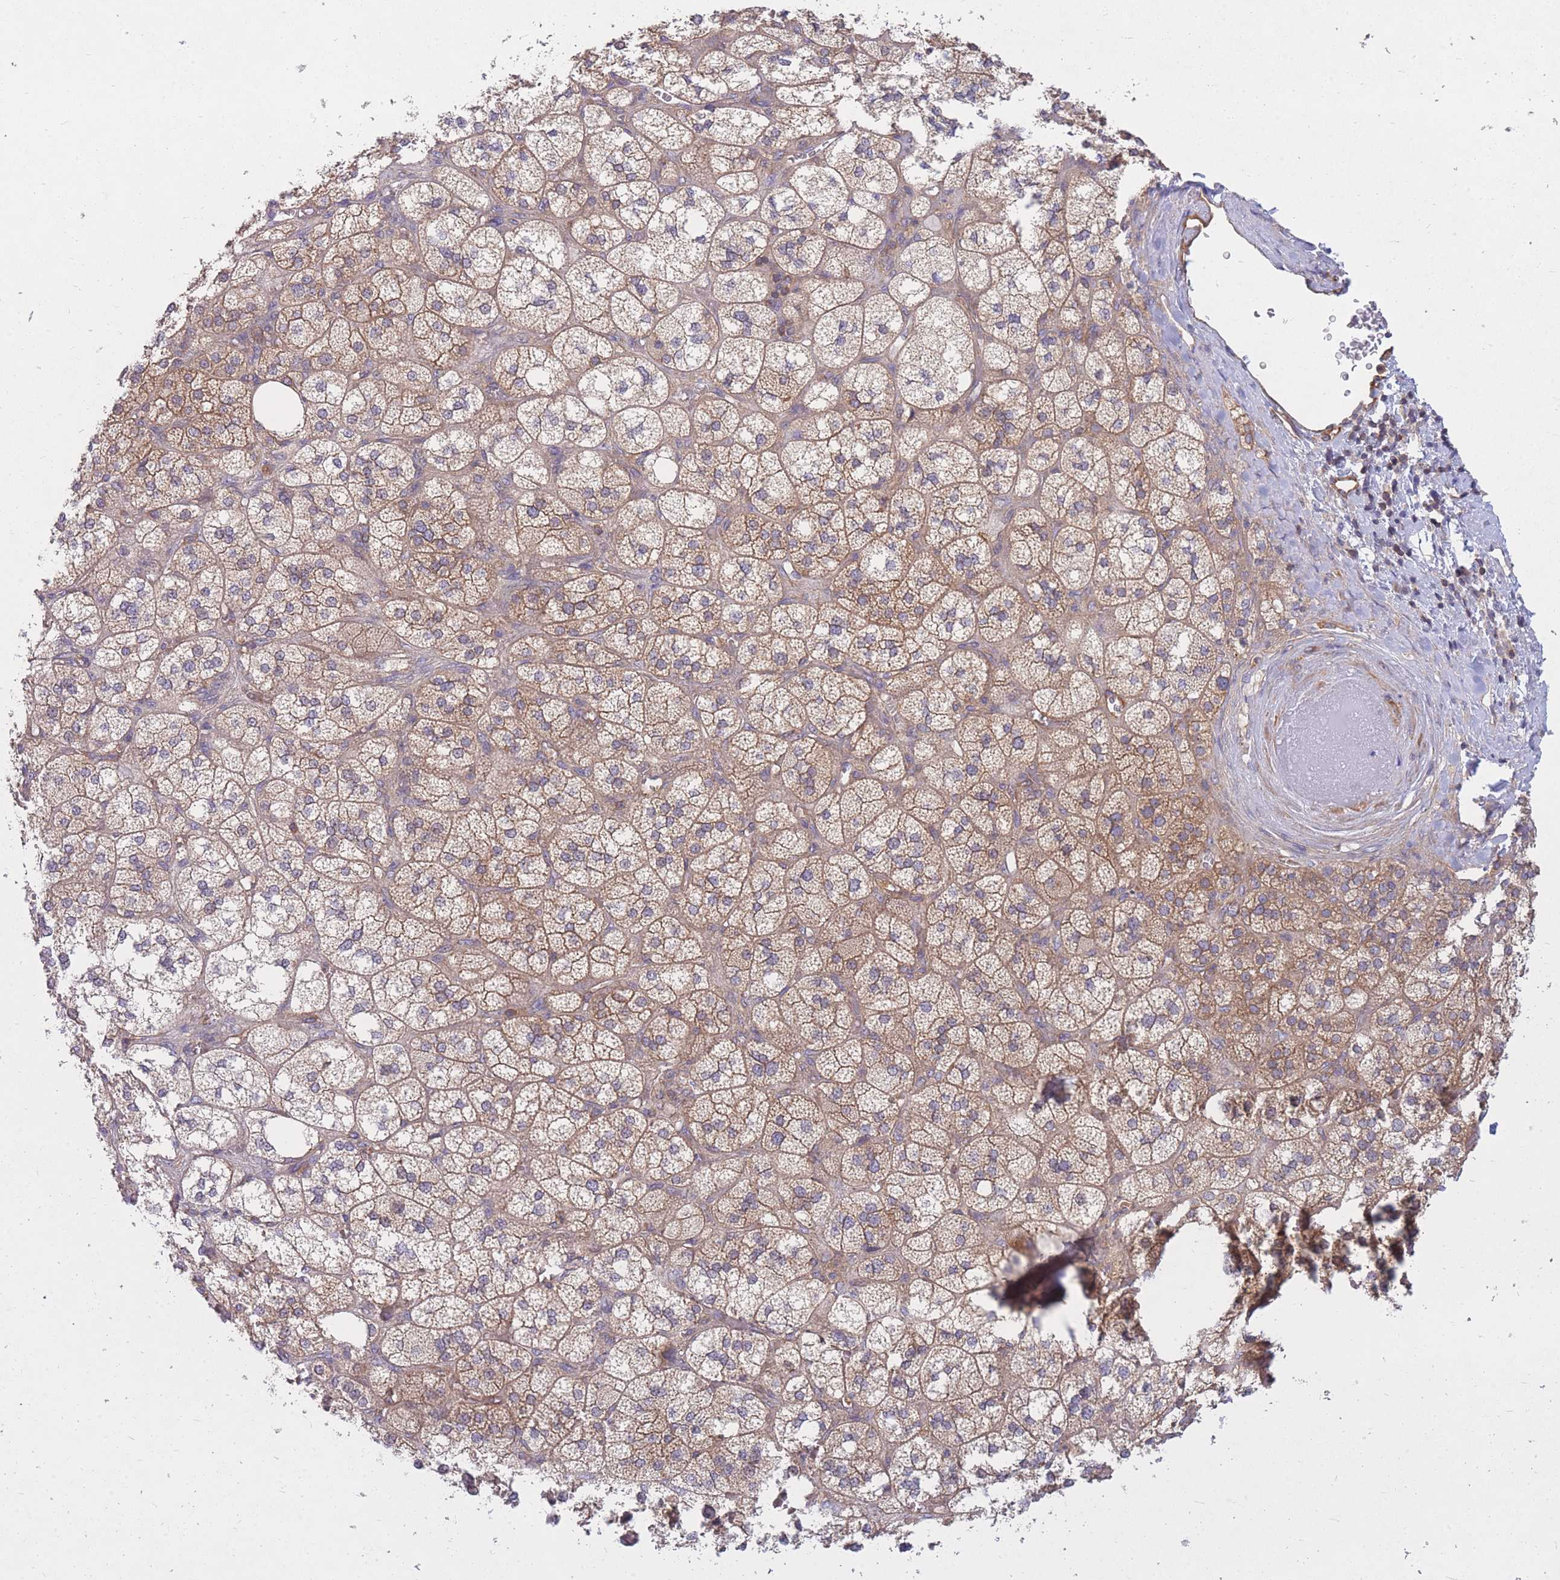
{"staining": {"intensity": "moderate", "quantity": ">75%", "location": "cytoplasmic/membranous"}, "tissue": "adrenal gland", "cell_type": "Glandular cells", "image_type": "normal", "snomed": [{"axis": "morphology", "description": "Normal tissue, NOS"}, {"axis": "topography", "description": "Adrenal gland"}], "caption": "Moderate cytoplasmic/membranous positivity is seen in approximately >75% of glandular cells in normal adrenal gland. The protein is shown in brown color, while the nuclei are stained blue.", "gene": "GGA1", "patient": {"sex": "male", "age": 61}}